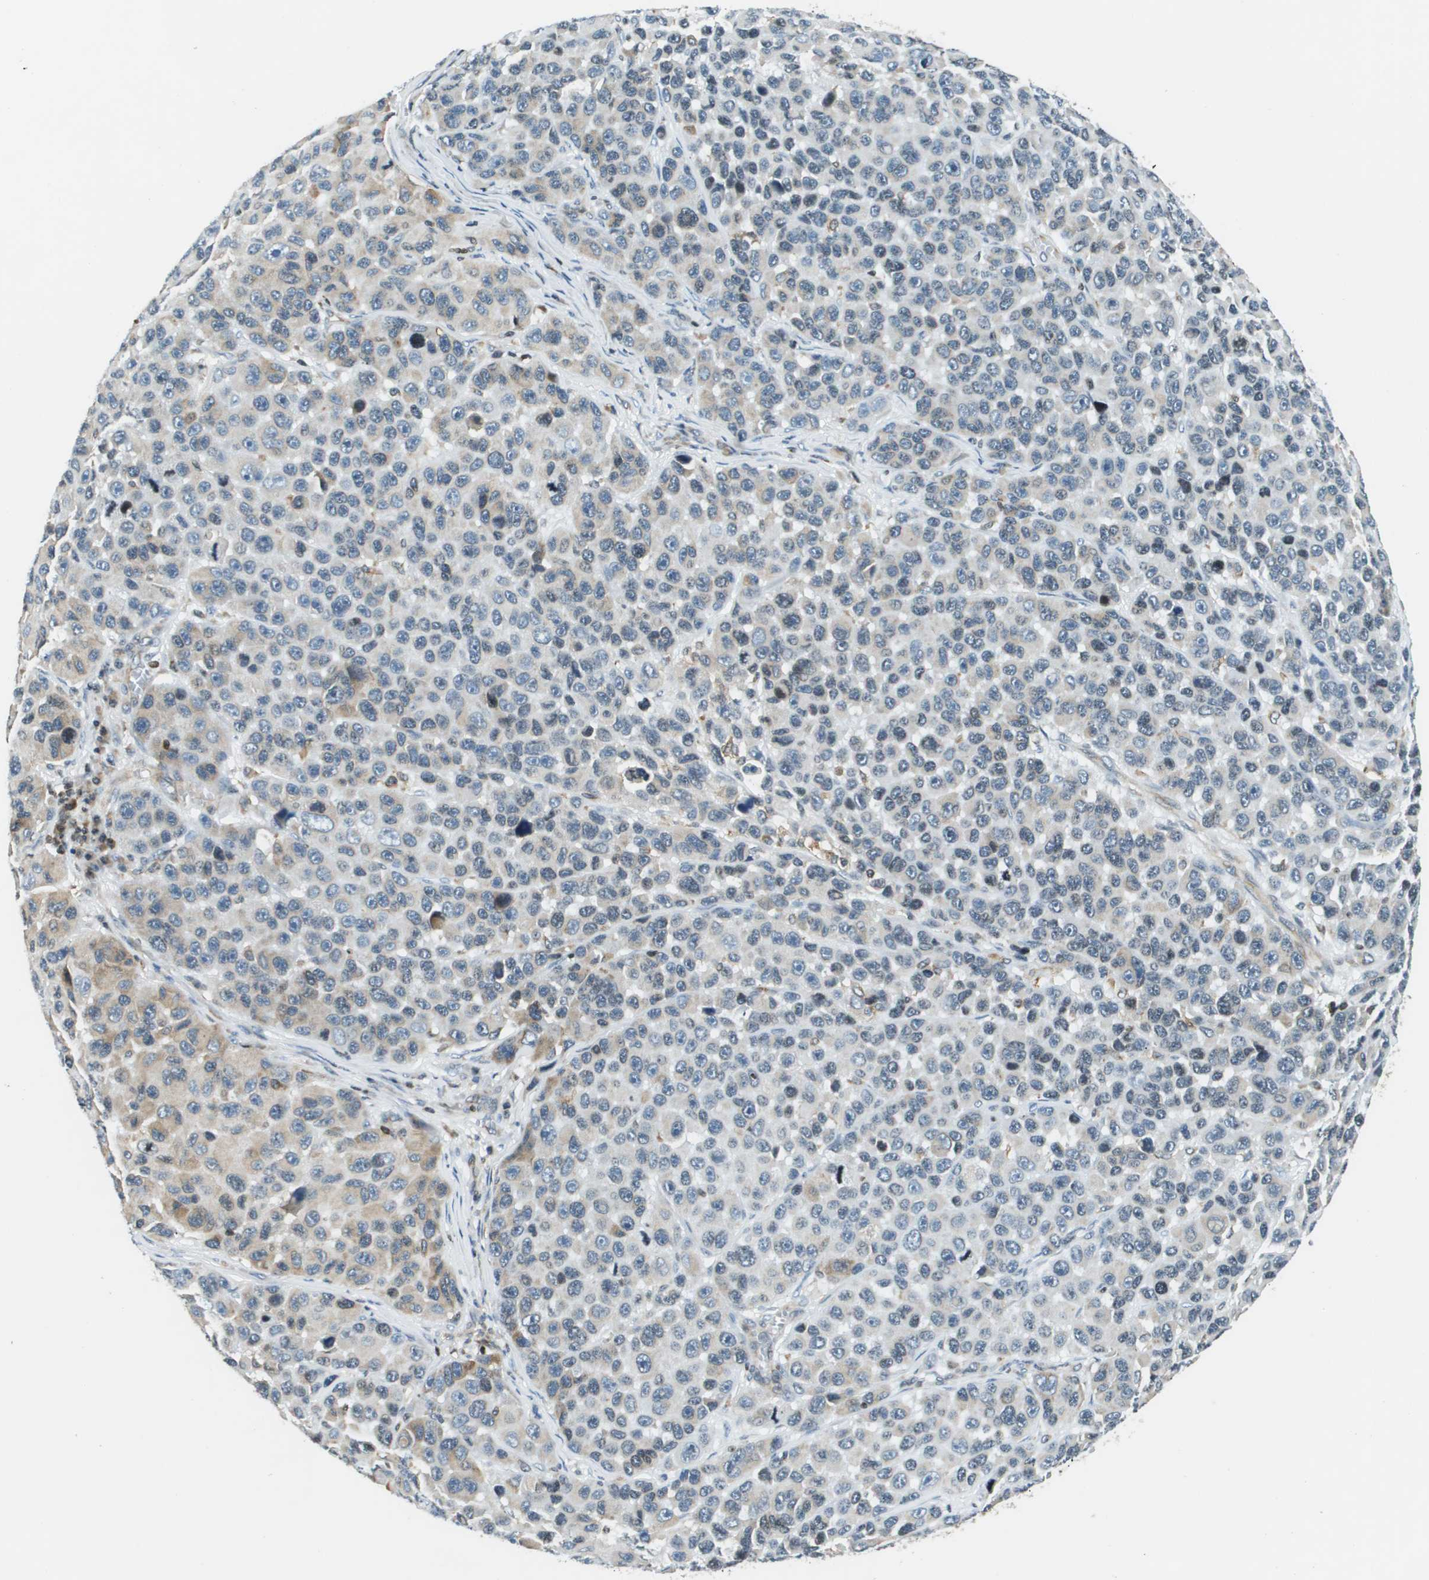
{"staining": {"intensity": "weak", "quantity": "<25%", "location": "cytoplasmic/membranous"}, "tissue": "melanoma", "cell_type": "Tumor cells", "image_type": "cancer", "snomed": [{"axis": "morphology", "description": "Malignant melanoma, NOS"}, {"axis": "topography", "description": "Skin"}], "caption": "Tumor cells show no significant protein expression in malignant melanoma. (DAB immunohistochemistry (IHC), high magnification).", "gene": "ESYT1", "patient": {"sex": "male", "age": 53}}